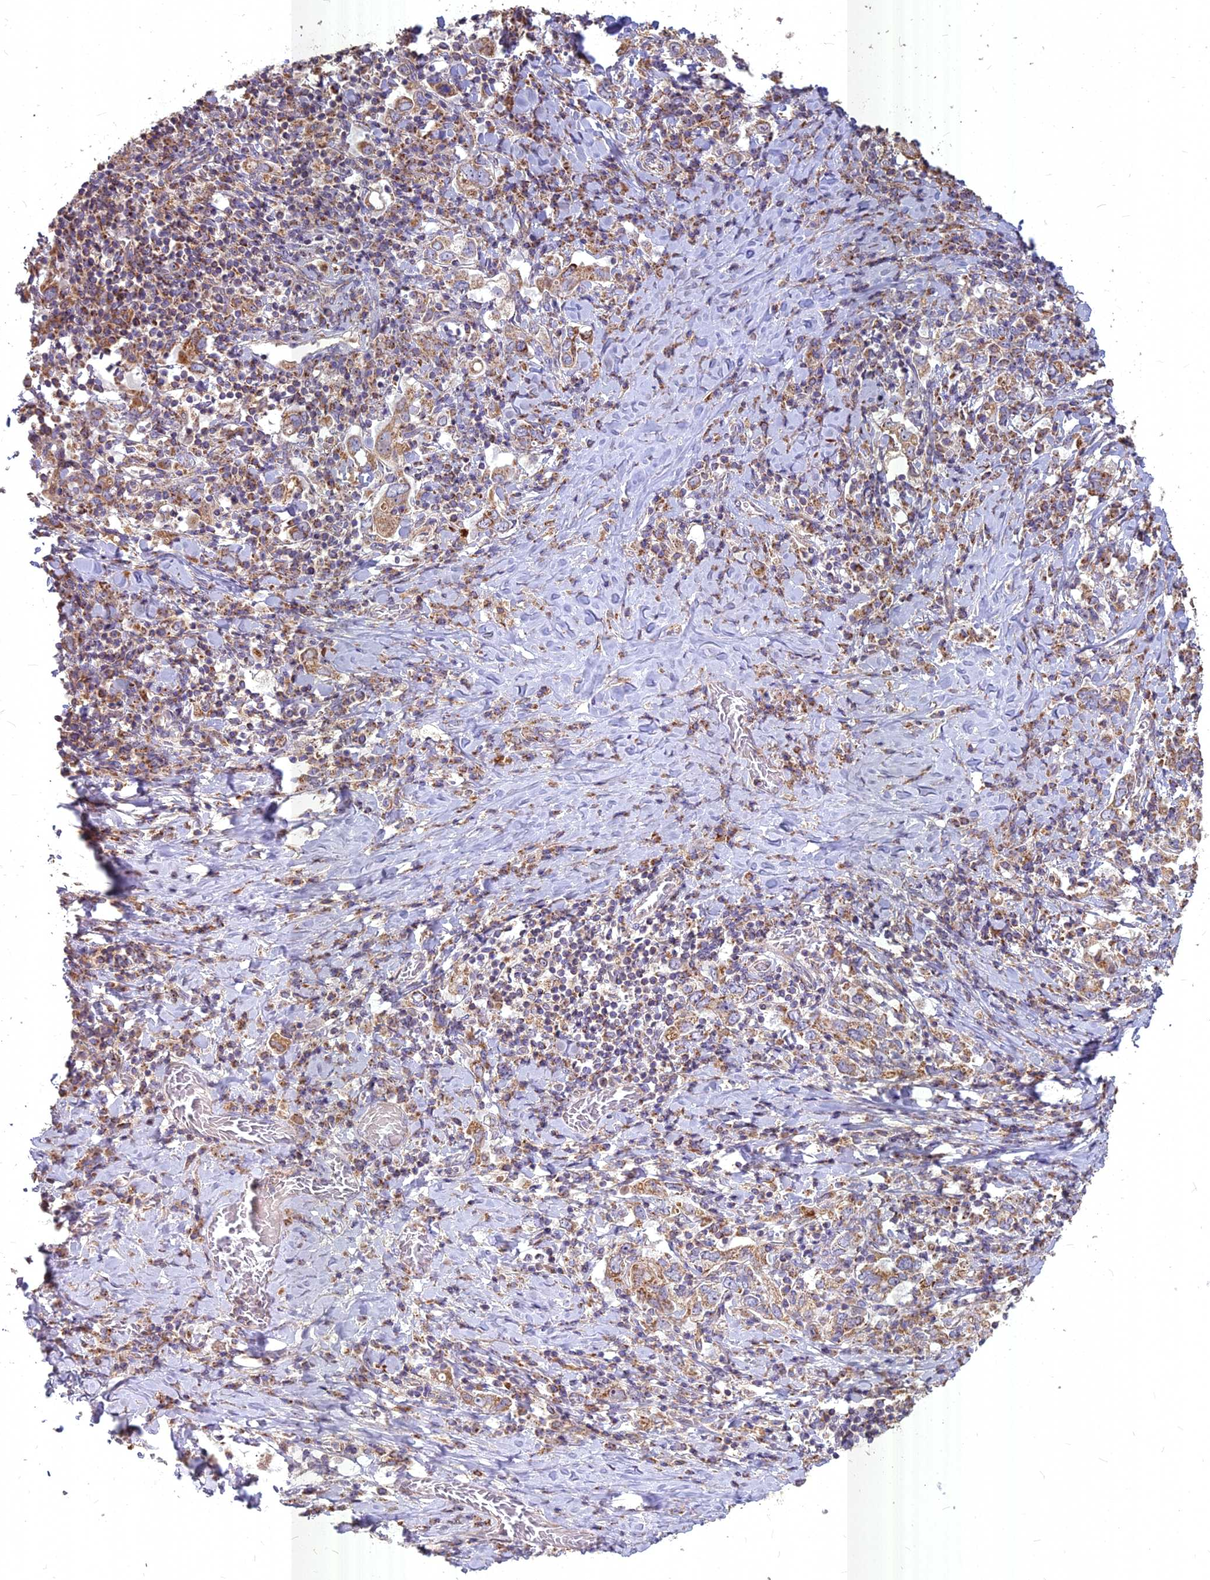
{"staining": {"intensity": "moderate", "quantity": ">75%", "location": "cytoplasmic/membranous"}, "tissue": "stomach cancer", "cell_type": "Tumor cells", "image_type": "cancer", "snomed": [{"axis": "morphology", "description": "Adenocarcinoma, NOS"}, {"axis": "topography", "description": "Stomach, upper"}, {"axis": "topography", "description": "Stomach"}], "caption": "DAB immunohistochemical staining of human stomach adenocarcinoma exhibits moderate cytoplasmic/membranous protein positivity in approximately >75% of tumor cells. (DAB (3,3'-diaminobenzidine) IHC, brown staining for protein, blue staining for nuclei).", "gene": "COX11", "patient": {"sex": "male", "age": 62}}